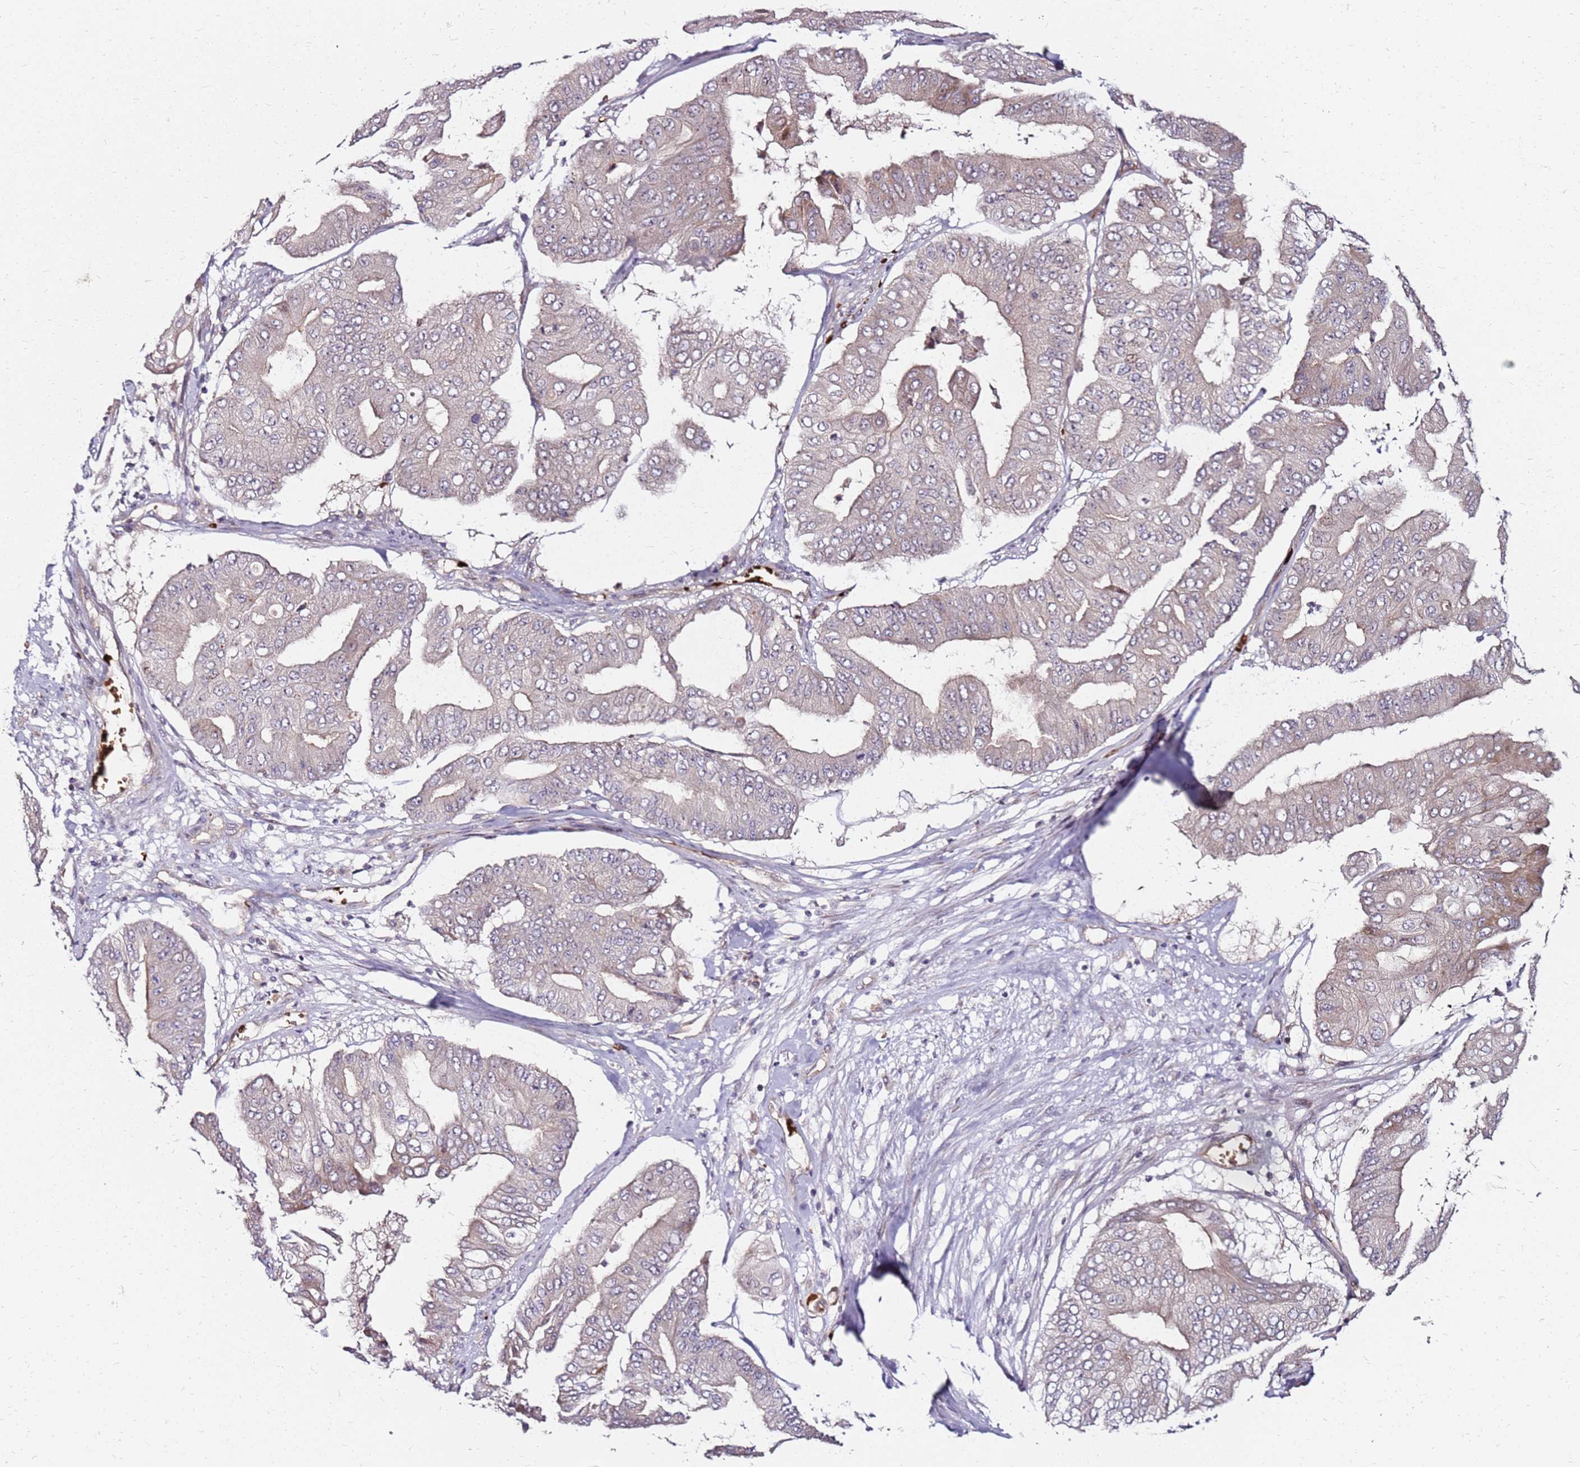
{"staining": {"intensity": "weak", "quantity": "<25%", "location": "cytoplasmic/membranous"}, "tissue": "pancreatic cancer", "cell_type": "Tumor cells", "image_type": "cancer", "snomed": [{"axis": "morphology", "description": "Adenocarcinoma, NOS"}, {"axis": "topography", "description": "Pancreas"}], "caption": "A micrograph of human pancreatic adenocarcinoma is negative for staining in tumor cells.", "gene": "RNF11", "patient": {"sex": "female", "age": 77}}